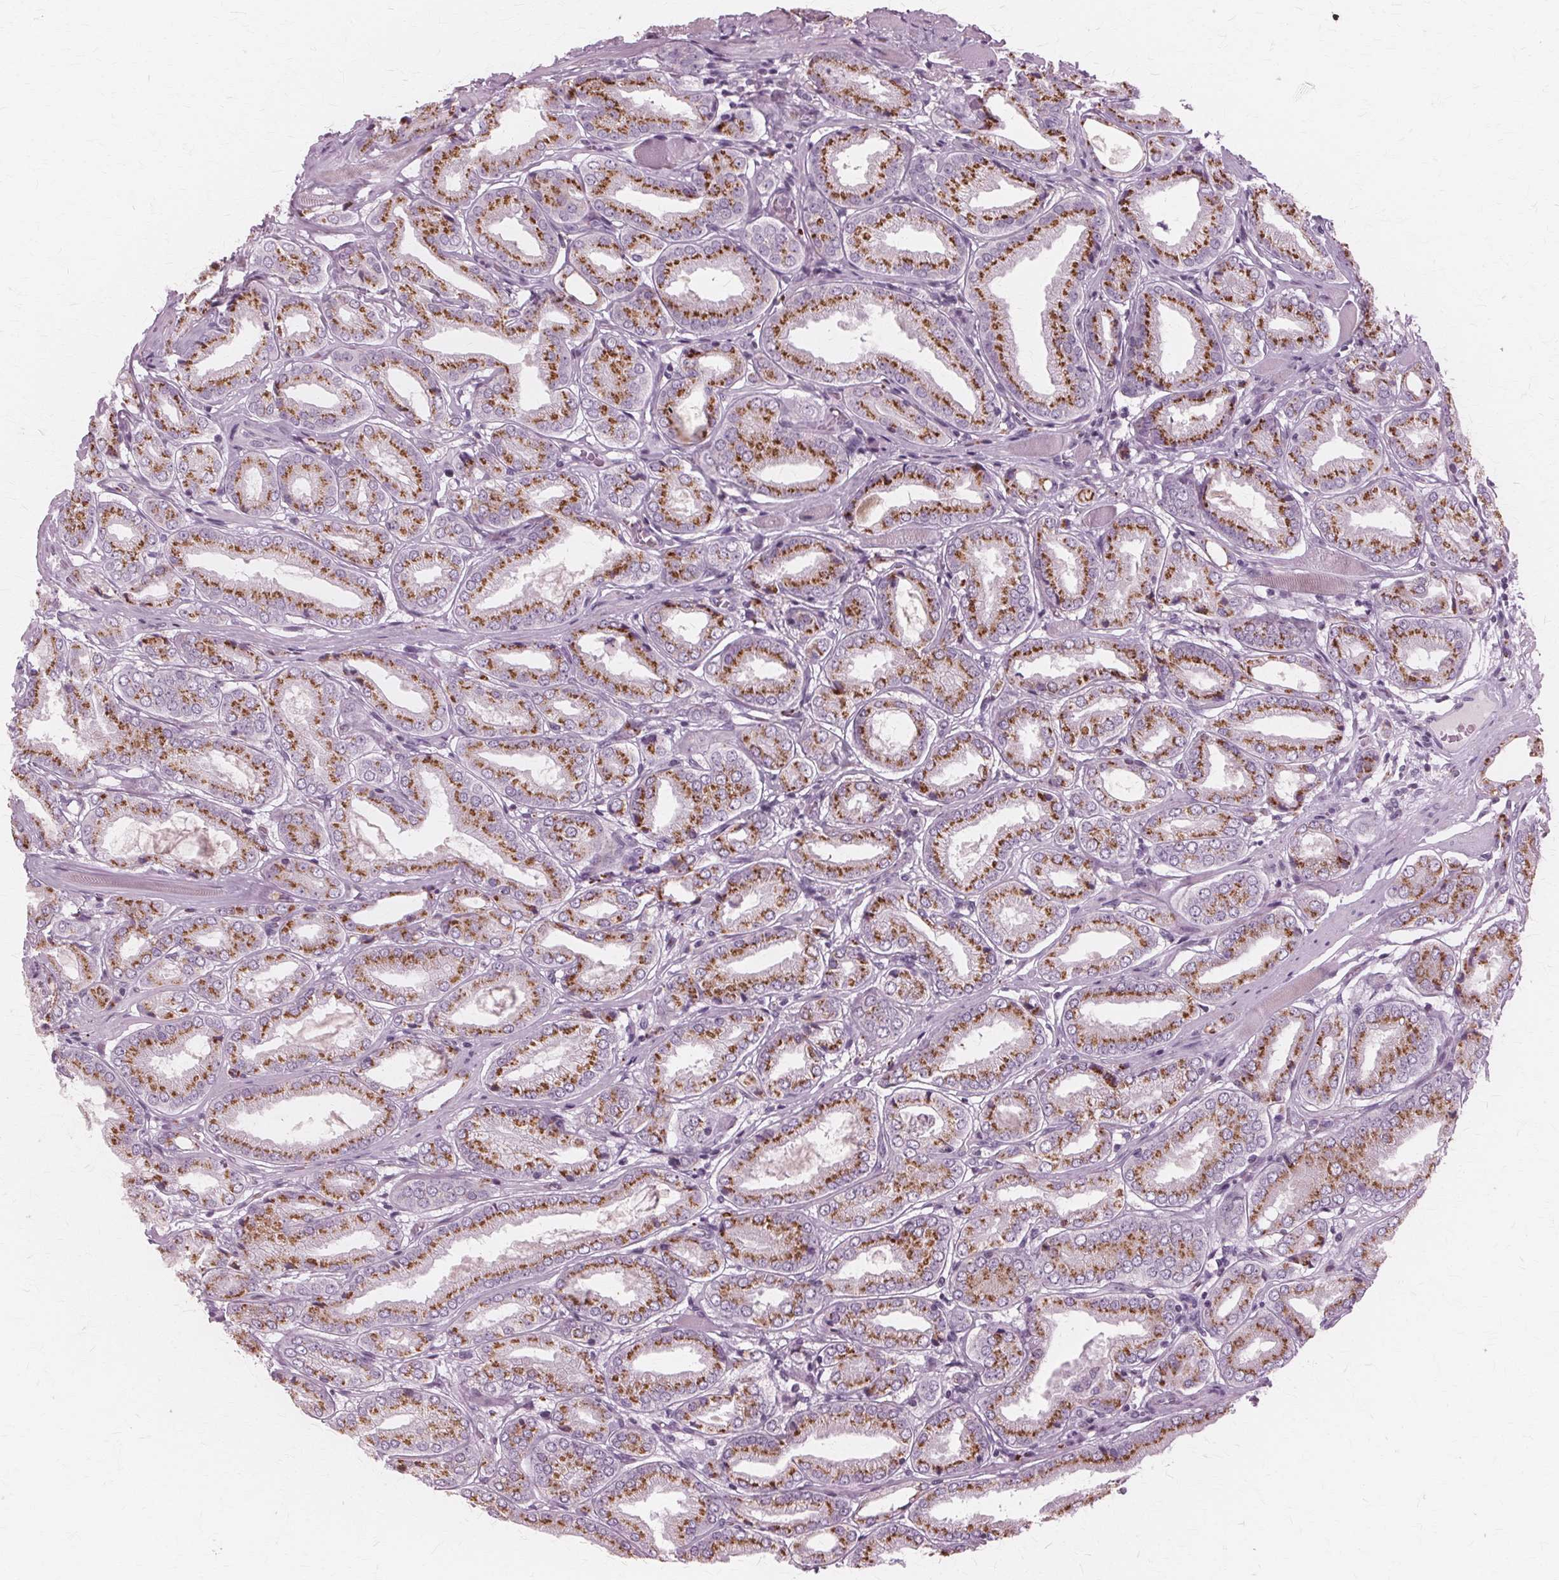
{"staining": {"intensity": "moderate", "quantity": ">75%", "location": "cytoplasmic/membranous"}, "tissue": "prostate cancer", "cell_type": "Tumor cells", "image_type": "cancer", "snomed": [{"axis": "morphology", "description": "Adenocarcinoma, NOS"}, {"axis": "topography", "description": "Prostate"}], "caption": "Immunohistochemical staining of human adenocarcinoma (prostate) shows moderate cytoplasmic/membranous protein staining in approximately >75% of tumor cells. The staining is performed using DAB brown chromogen to label protein expression. The nuclei are counter-stained blue using hematoxylin.", "gene": "DNASE2", "patient": {"sex": "male", "age": 63}}